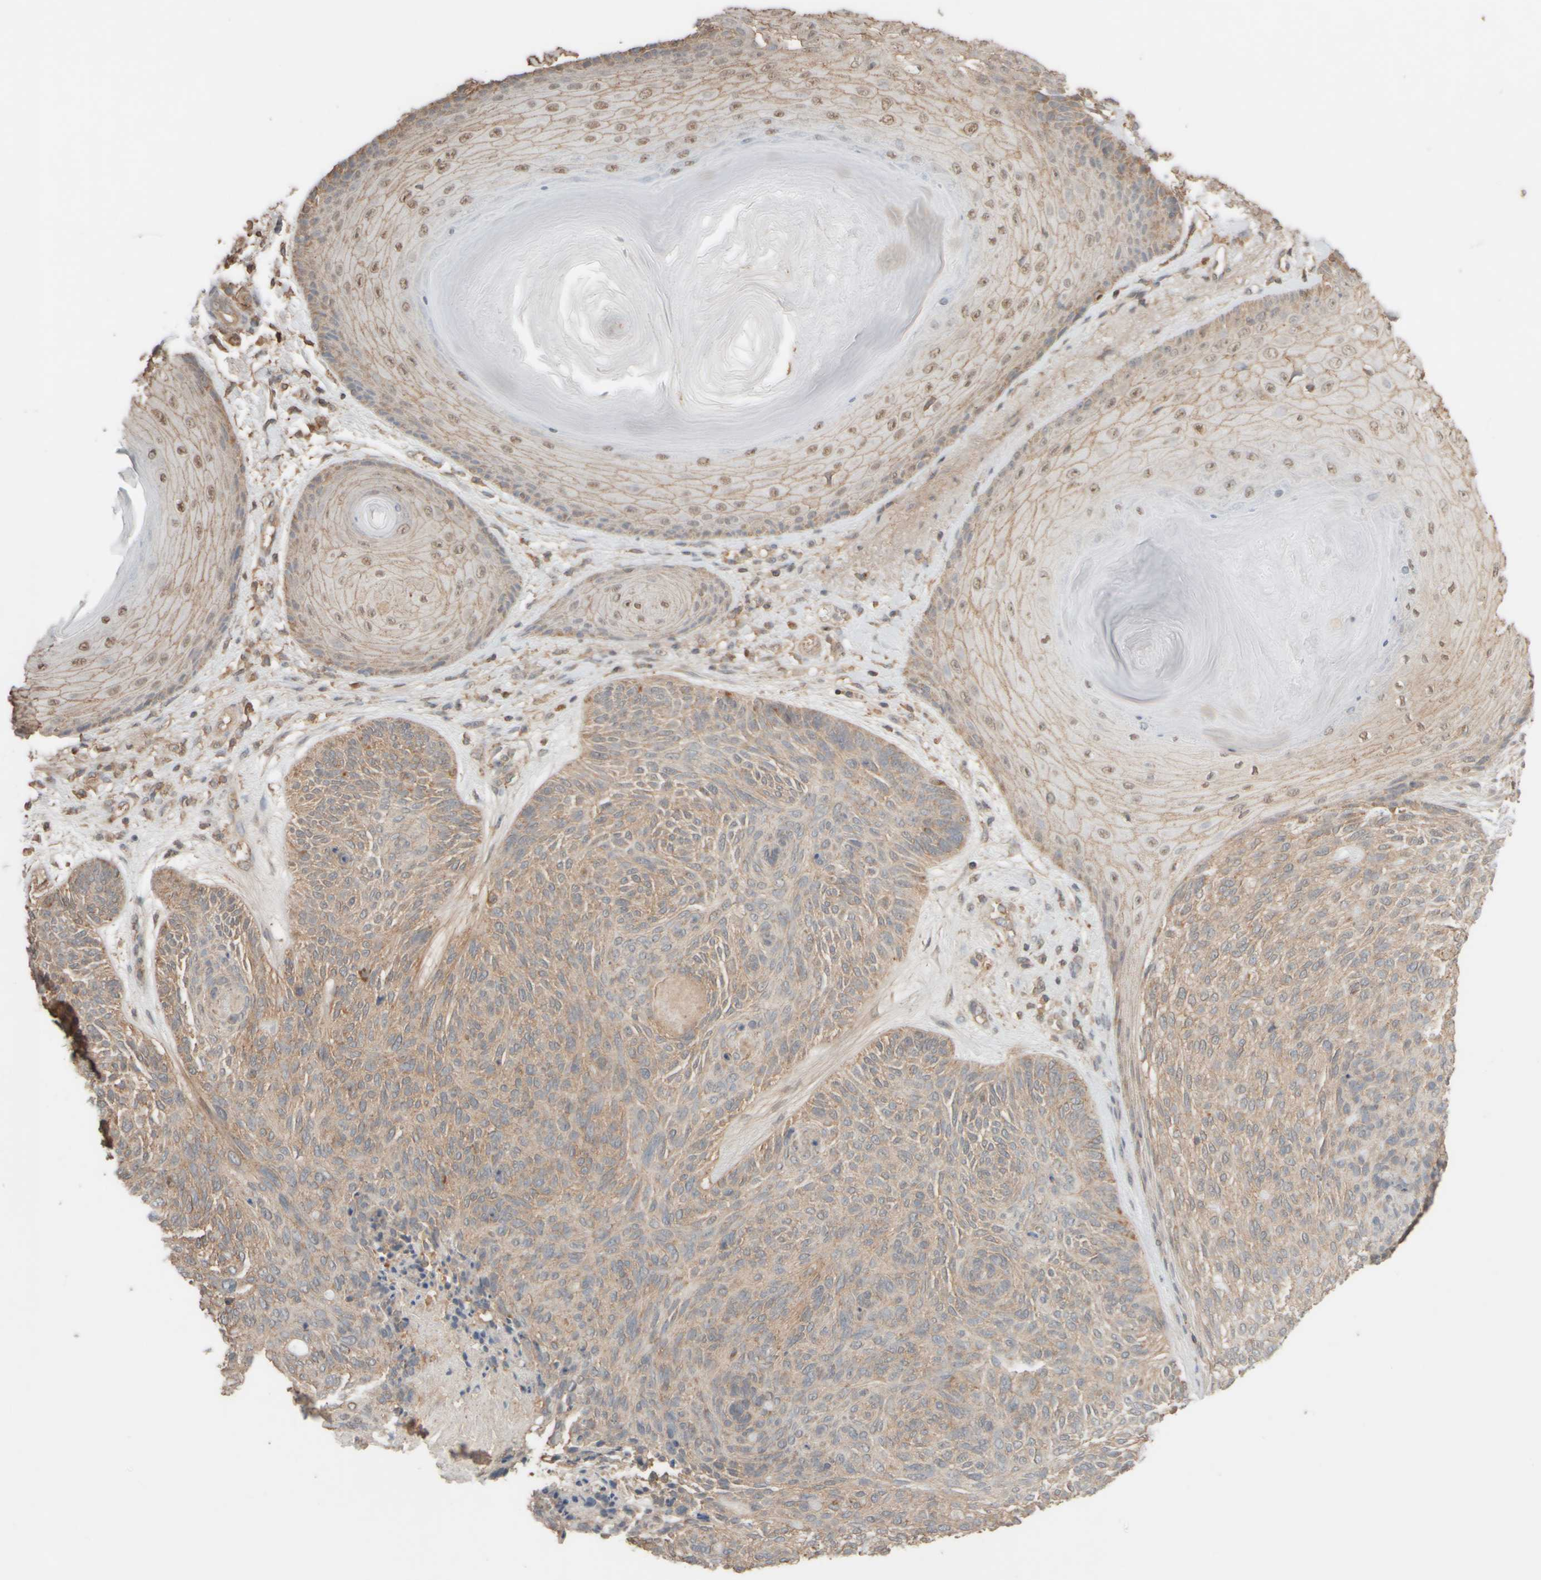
{"staining": {"intensity": "weak", "quantity": "25%-75%", "location": "cytoplasmic/membranous"}, "tissue": "skin cancer", "cell_type": "Tumor cells", "image_type": "cancer", "snomed": [{"axis": "morphology", "description": "Basal cell carcinoma"}, {"axis": "topography", "description": "Skin"}], "caption": "This micrograph reveals immunohistochemistry (IHC) staining of basal cell carcinoma (skin), with low weak cytoplasmic/membranous staining in about 25%-75% of tumor cells.", "gene": "EIF2B3", "patient": {"sex": "male", "age": 55}}